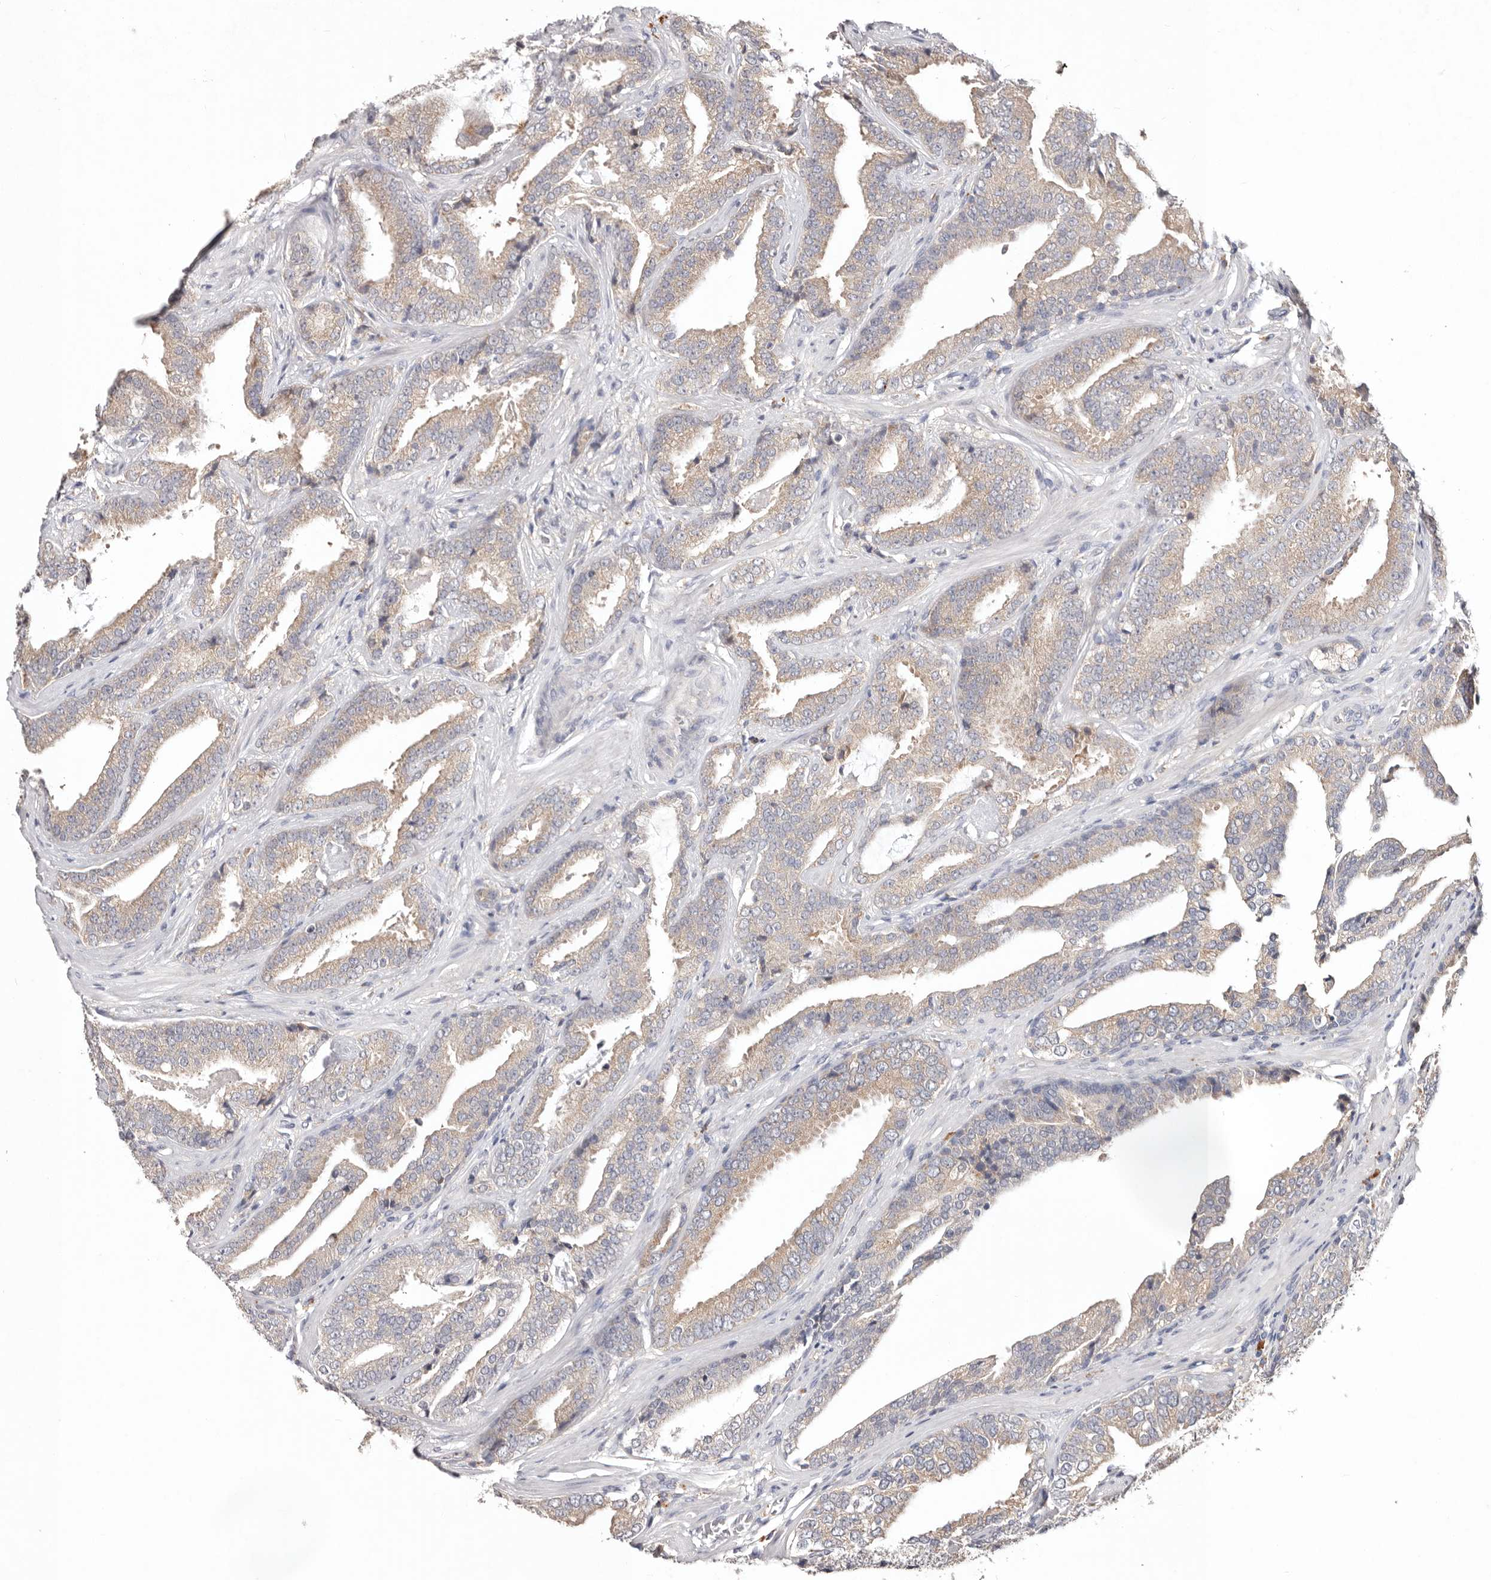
{"staining": {"intensity": "weak", "quantity": ">75%", "location": "cytoplasmic/membranous"}, "tissue": "prostate cancer", "cell_type": "Tumor cells", "image_type": "cancer", "snomed": [{"axis": "morphology", "description": "Adenocarcinoma, Low grade"}, {"axis": "topography", "description": "Prostate"}], "caption": "The micrograph demonstrates a brown stain indicating the presence of a protein in the cytoplasmic/membranous of tumor cells in low-grade adenocarcinoma (prostate).", "gene": "WDR77", "patient": {"sex": "male", "age": 67}}